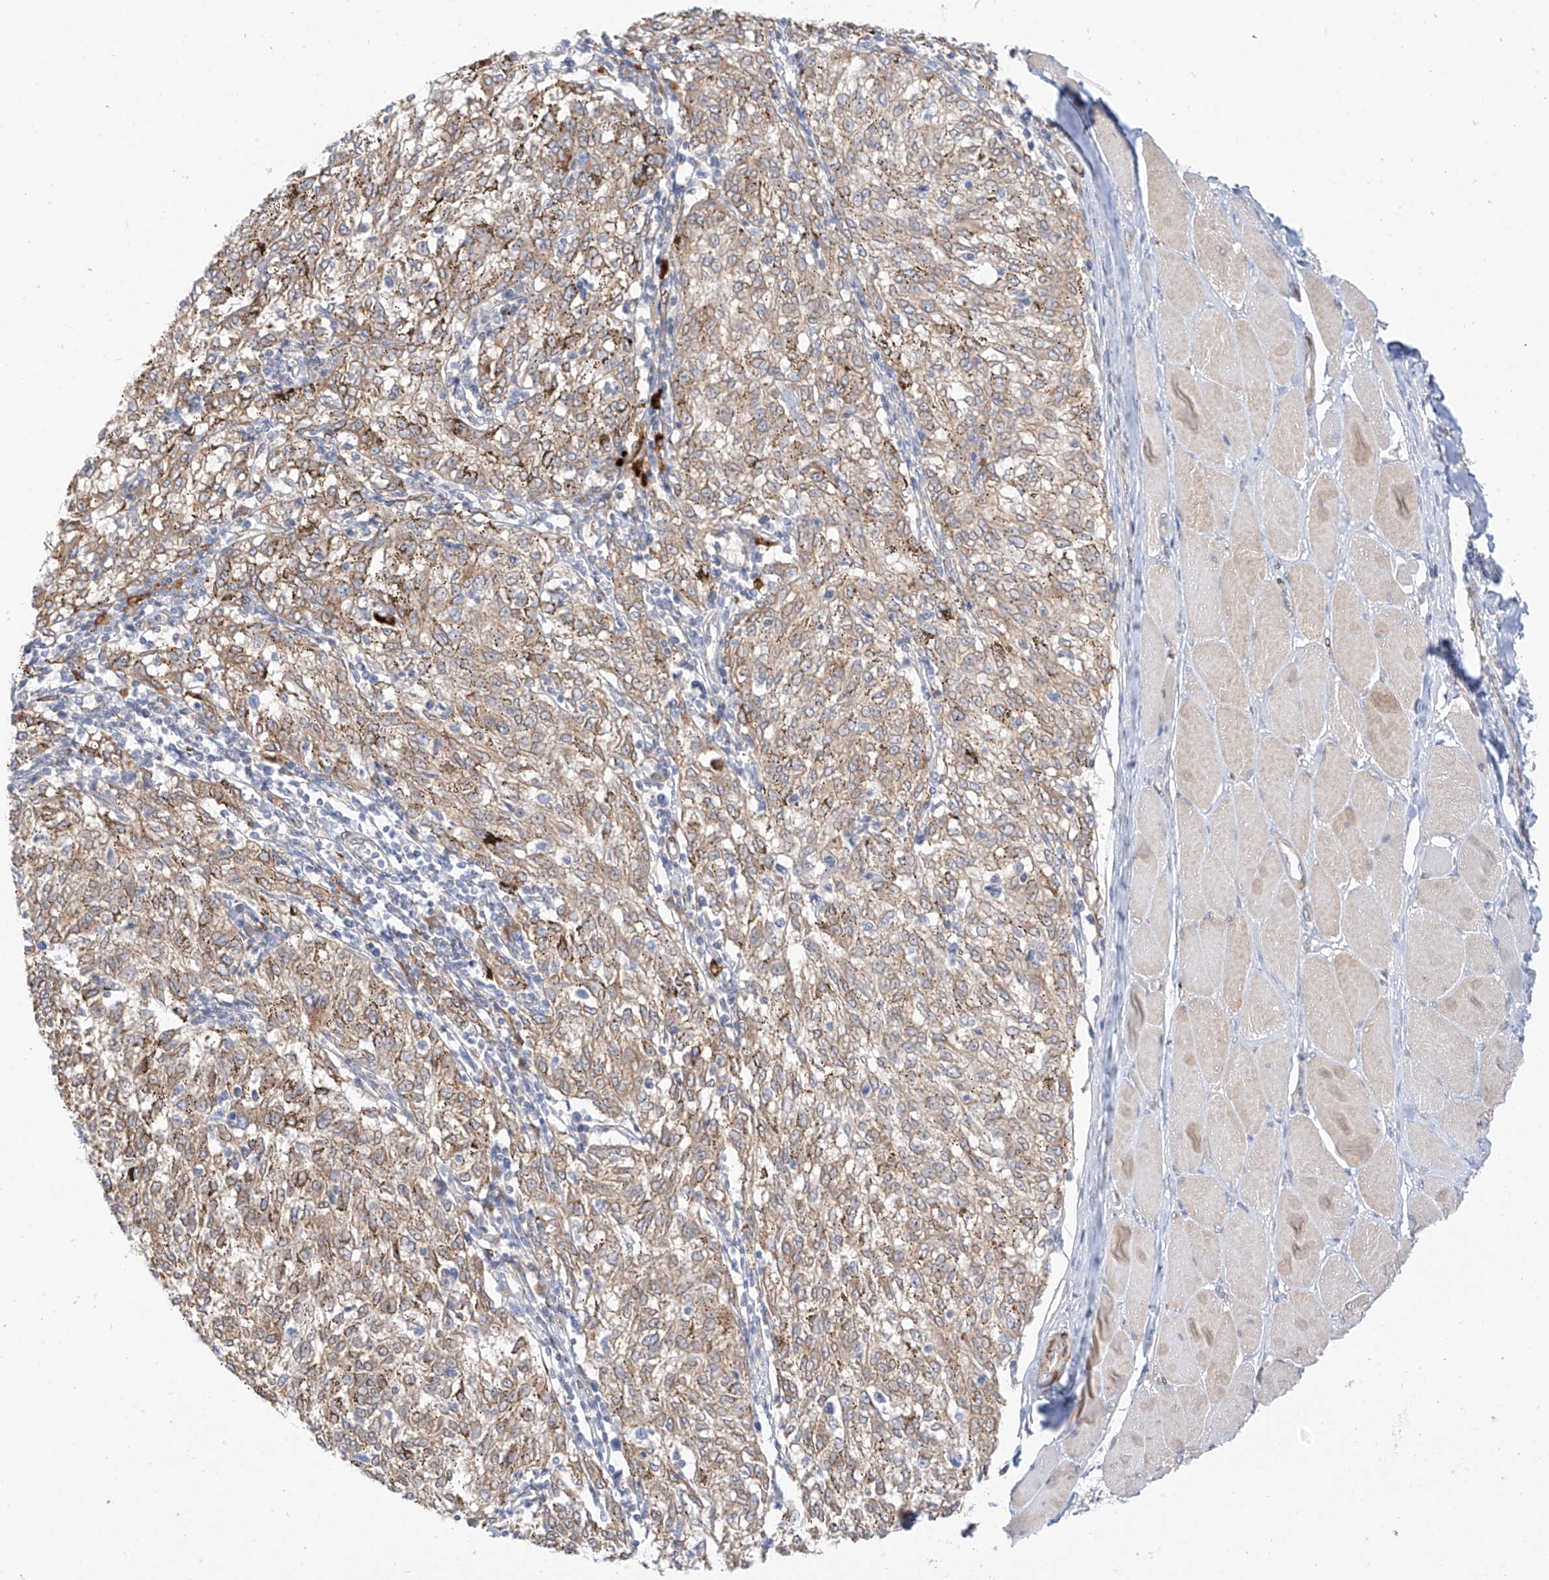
{"staining": {"intensity": "weak", "quantity": ">75%", "location": "cytoplasmic/membranous"}, "tissue": "melanoma", "cell_type": "Tumor cells", "image_type": "cancer", "snomed": [{"axis": "morphology", "description": "Malignant melanoma, NOS"}, {"axis": "topography", "description": "Skin"}], "caption": "Melanoma stained with DAB (3,3'-diaminobenzidine) immunohistochemistry (IHC) reveals low levels of weak cytoplasmic/membranous positivity in approximately >75% of tumor cells. (DAB (3,3'-diaminobenzidine) IHC, brown staining for protein, blue staining for nuclei).", "gene": "PCYOX1", "patient": {"sex": "female", "age": 72}}